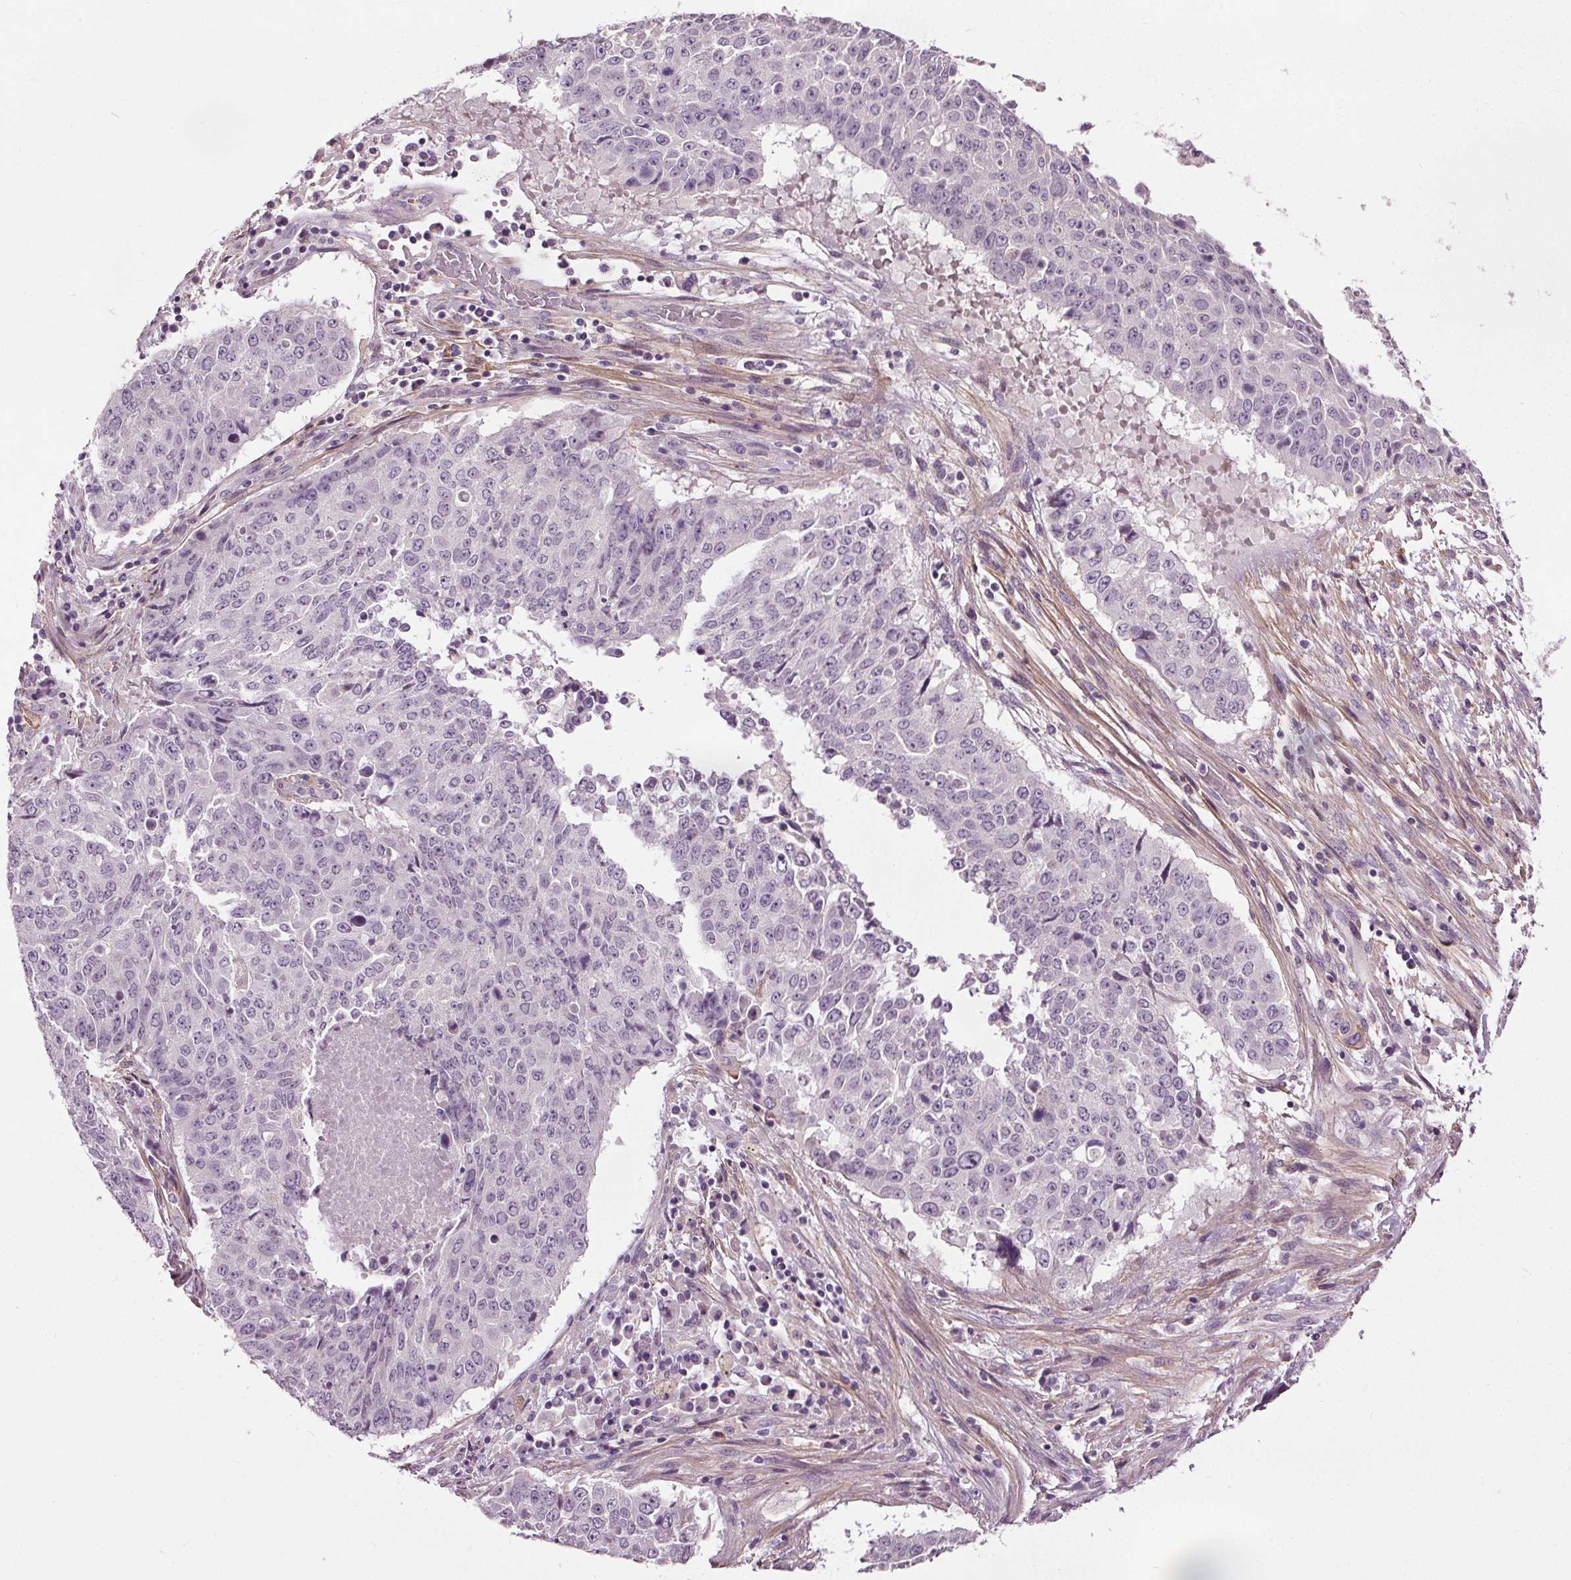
{"staining": {"intensity": "negative", "quantity": "none", "location": "none"}, "tissue": "lung cancer", "cell_type": "Tumor cells", "image_type": "cancer", "snomed": [{"axis": "morphology", "description": "Normal tissue, NOS"}, {"axis": "morphology", "description": "Squamous cell carcinoma, NOS"}, {"axis": "topography", "description": "Bronchus"}, {"axis": "topography", "description": "Lung"}], "caption": "DAB (3,3'-diaminobenzidine) immunohistochemical staining of lung cancer (squamous cell carcinoma) reveals no significant expression in tumor cells.", "gene": "RASA1", "patient": {"sex": "male", "age": 64}}